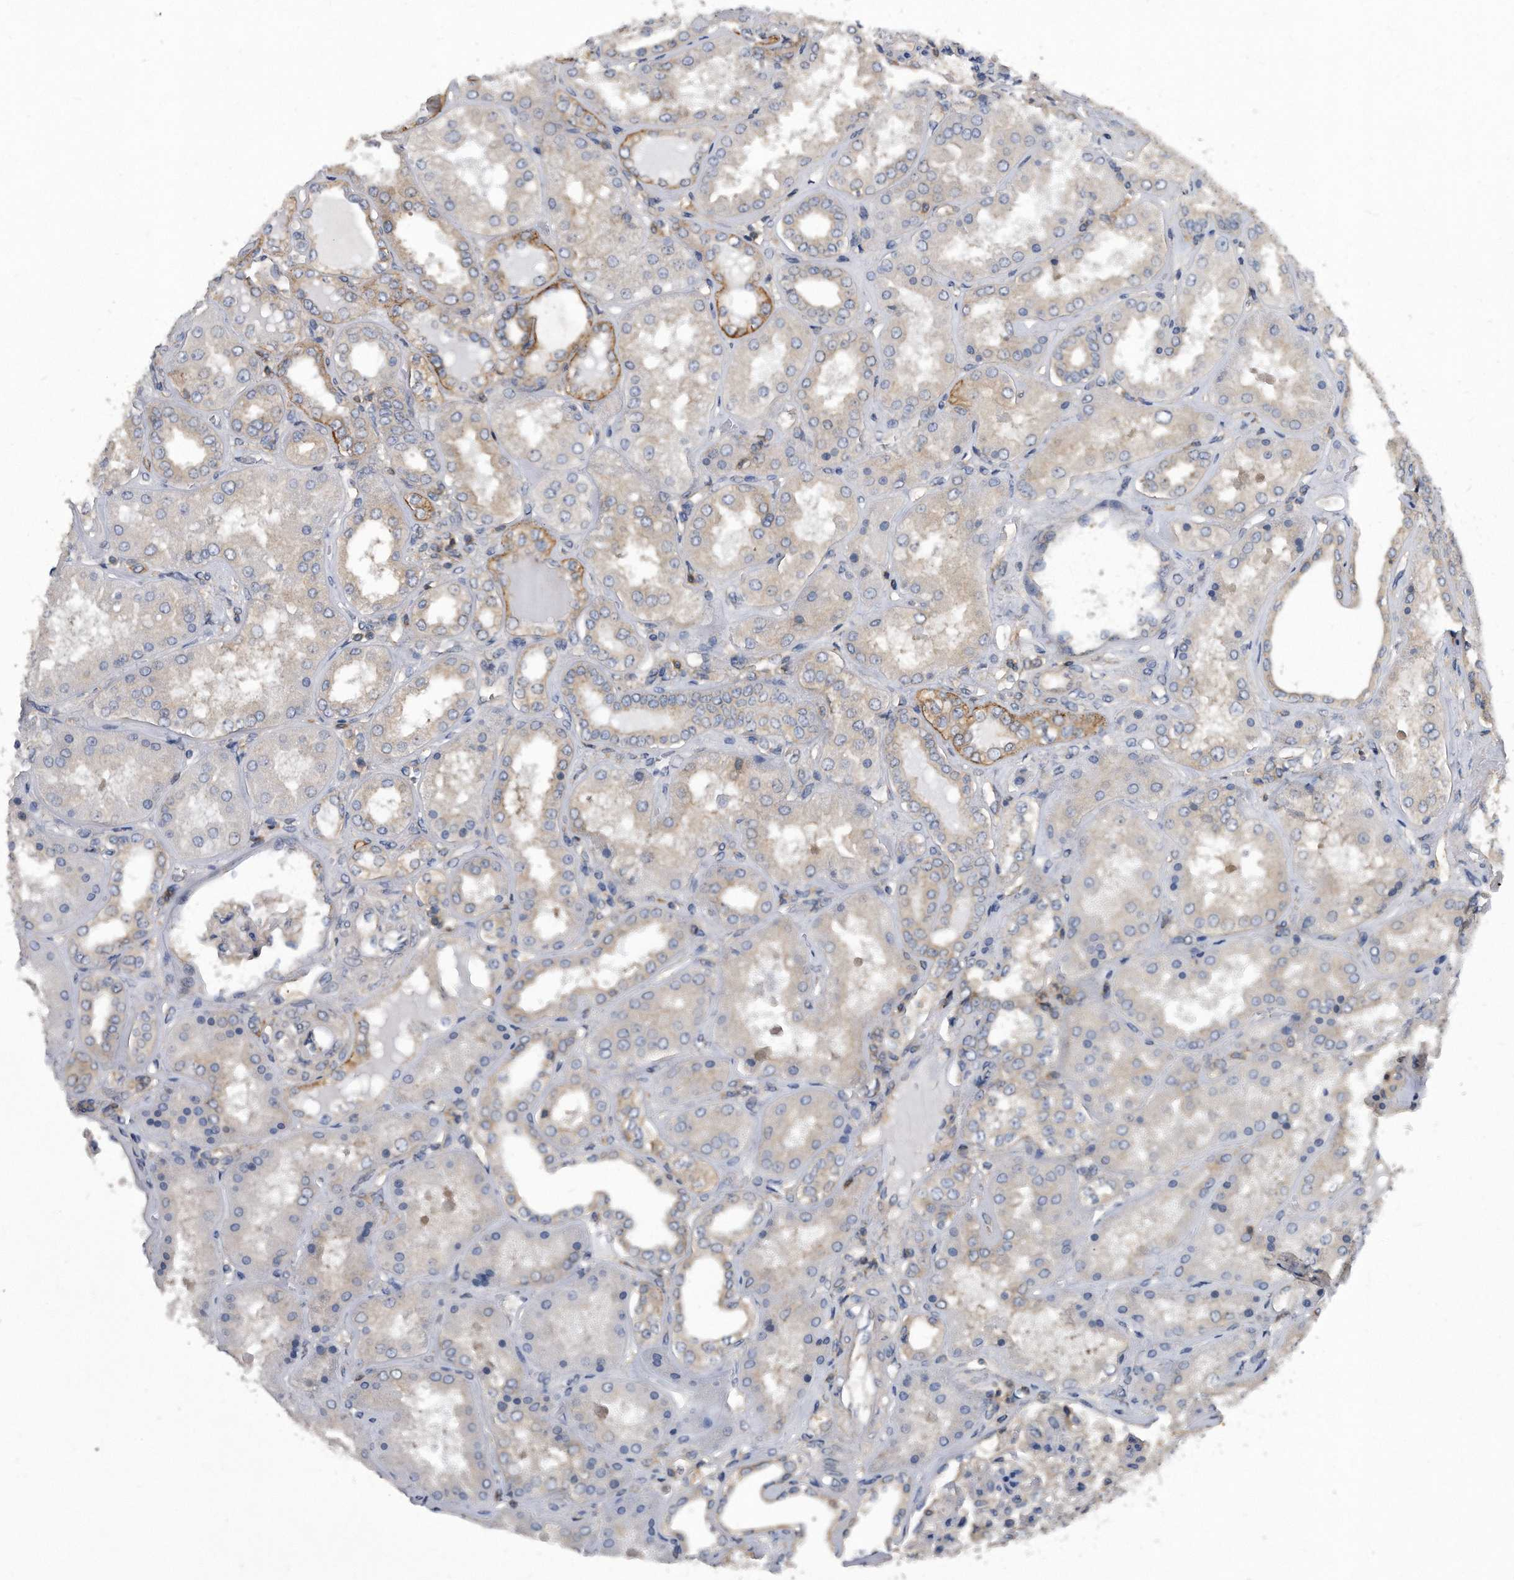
{"staining": {"intensity": "negative", "quantity": "none", "location": "none"}, "tissue": "kidney", "cell_type": "Cells in glomeruli", "image_type": "normal", "snomed": [{"axis": "morphology", "description": "Normal tissue, NOS"}, {"axis": "topography", "description": "Kidney"}], "caption": "Immunohistochemistry histopathology image of unremarkable kidney: human kidney stained with DAB (3,3'-diaminobenzidine) demonstrates no significant protein positivity in cells in glomeruli.", "gene": "ATG5", "patient": {"sex": "female", "age": 56}}